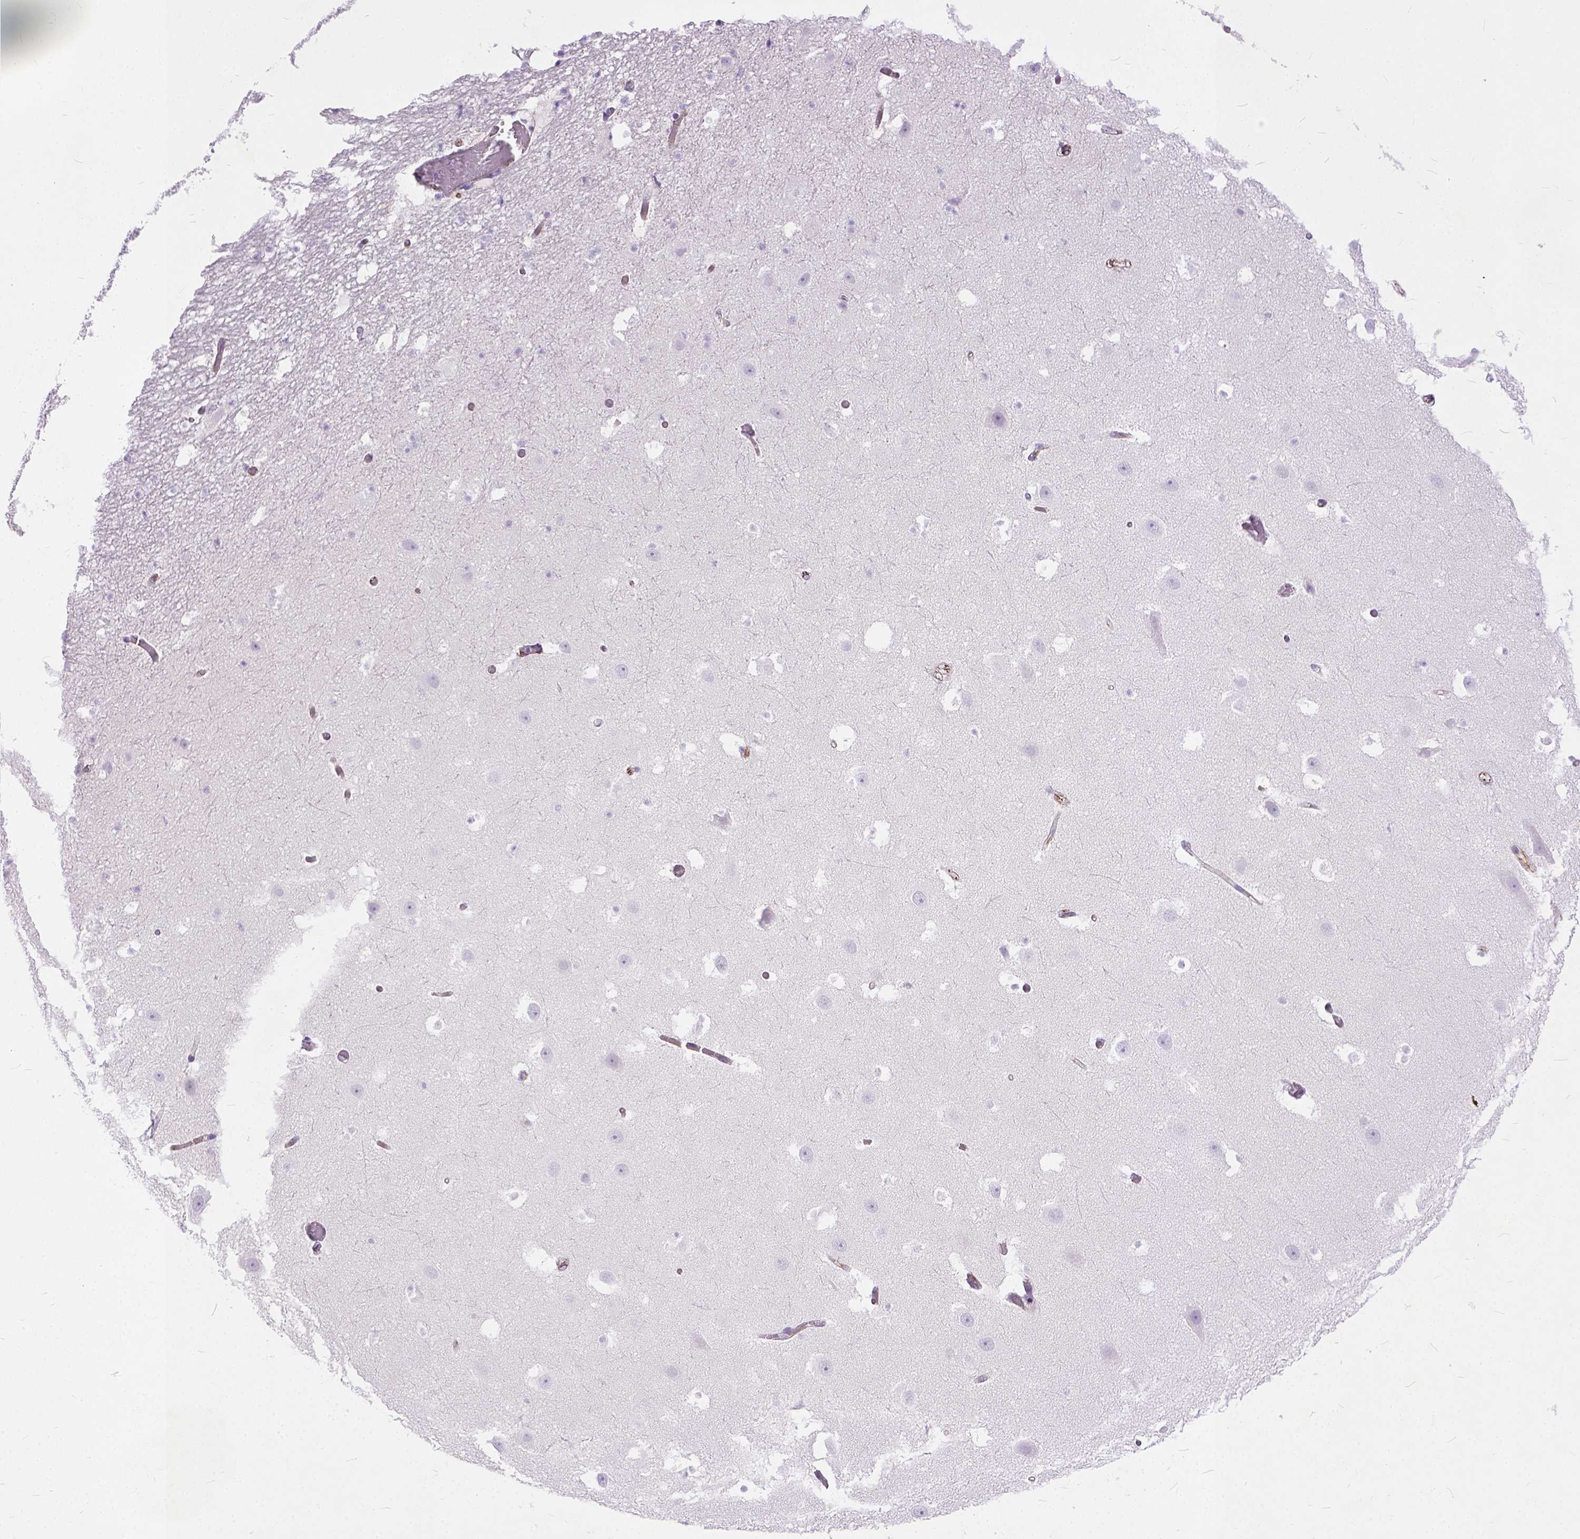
{"staining": {"intensity": "negative", "quantity": "none", "location": "none"}, "tissue": "hippocampus", "cell_type": "Glial cells", "image_type": "normal", "snomed": [{"axis": "morphology", "description": "Normal tissue, NOS"}, {"axis": "topography", "description": "Hippocampus"}], "caption": "This is an IHC histopathology image of normal human hippocampus. There is no positivity in glial cells.", "gene": "ADGRF1", "patient": {"sex": "male", "age": 26}}